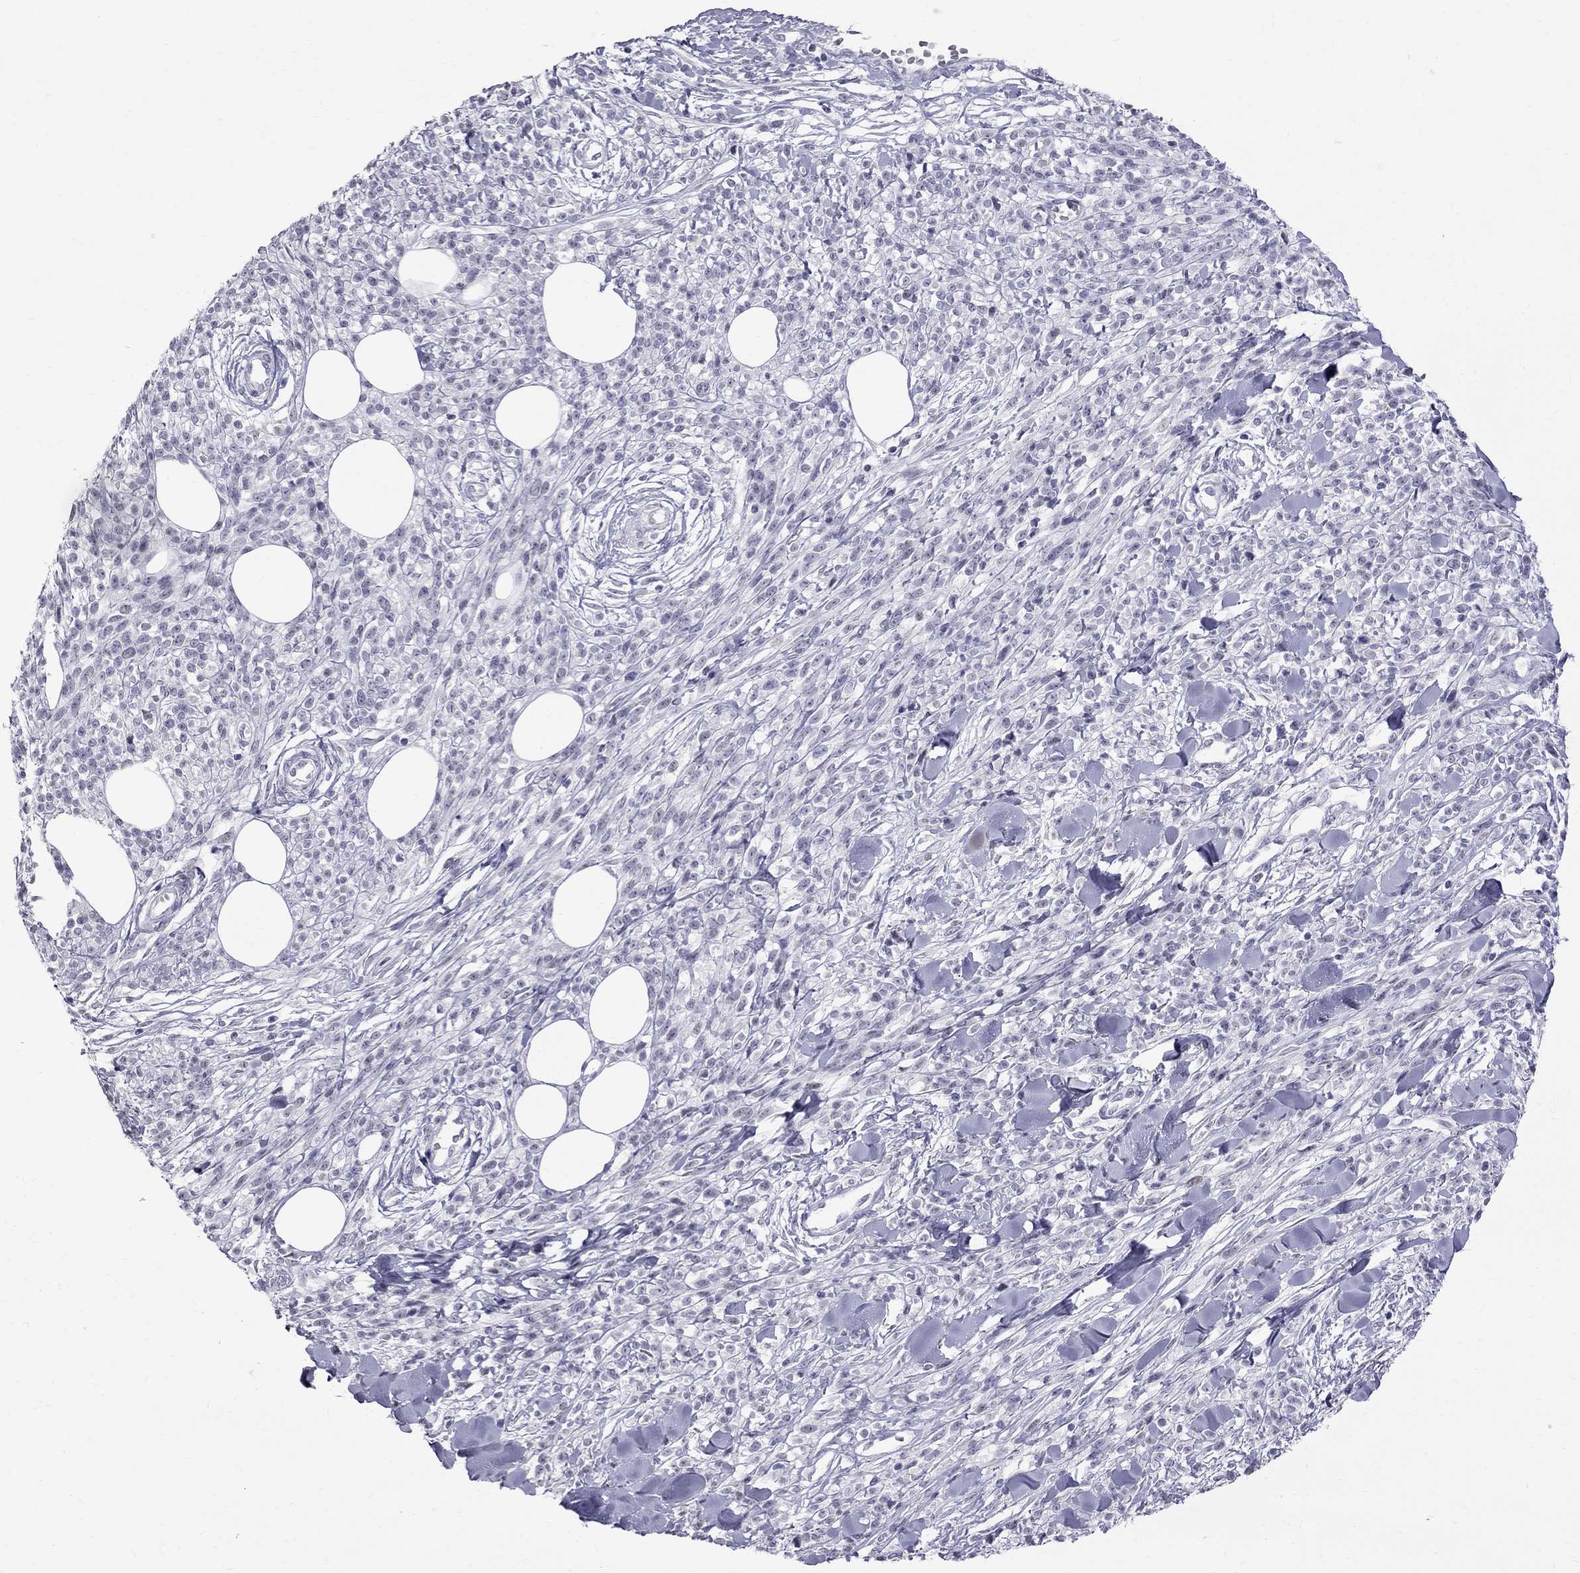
{"staining": {"intensity": "negative", "quantity": "none", "location": "none"}, "tissue": "melanoma", "cell_type": "Tumor cells", "image_type": "cancer", "snomed": [{"axis": "morphology", "description": "Malignant melanoma, NOS"}, {"axis": "topography", "description": "Skin"}, {"axis": "topography", "description": "Skin of trunk"}], "caption": "High power microscopy histopathology image of an immunohistochemistry image of malignant melanoma, revealing no significant staining in tumor cells.", "gene": "MUC15", "patient": {"sex": "male", "age": 74}}